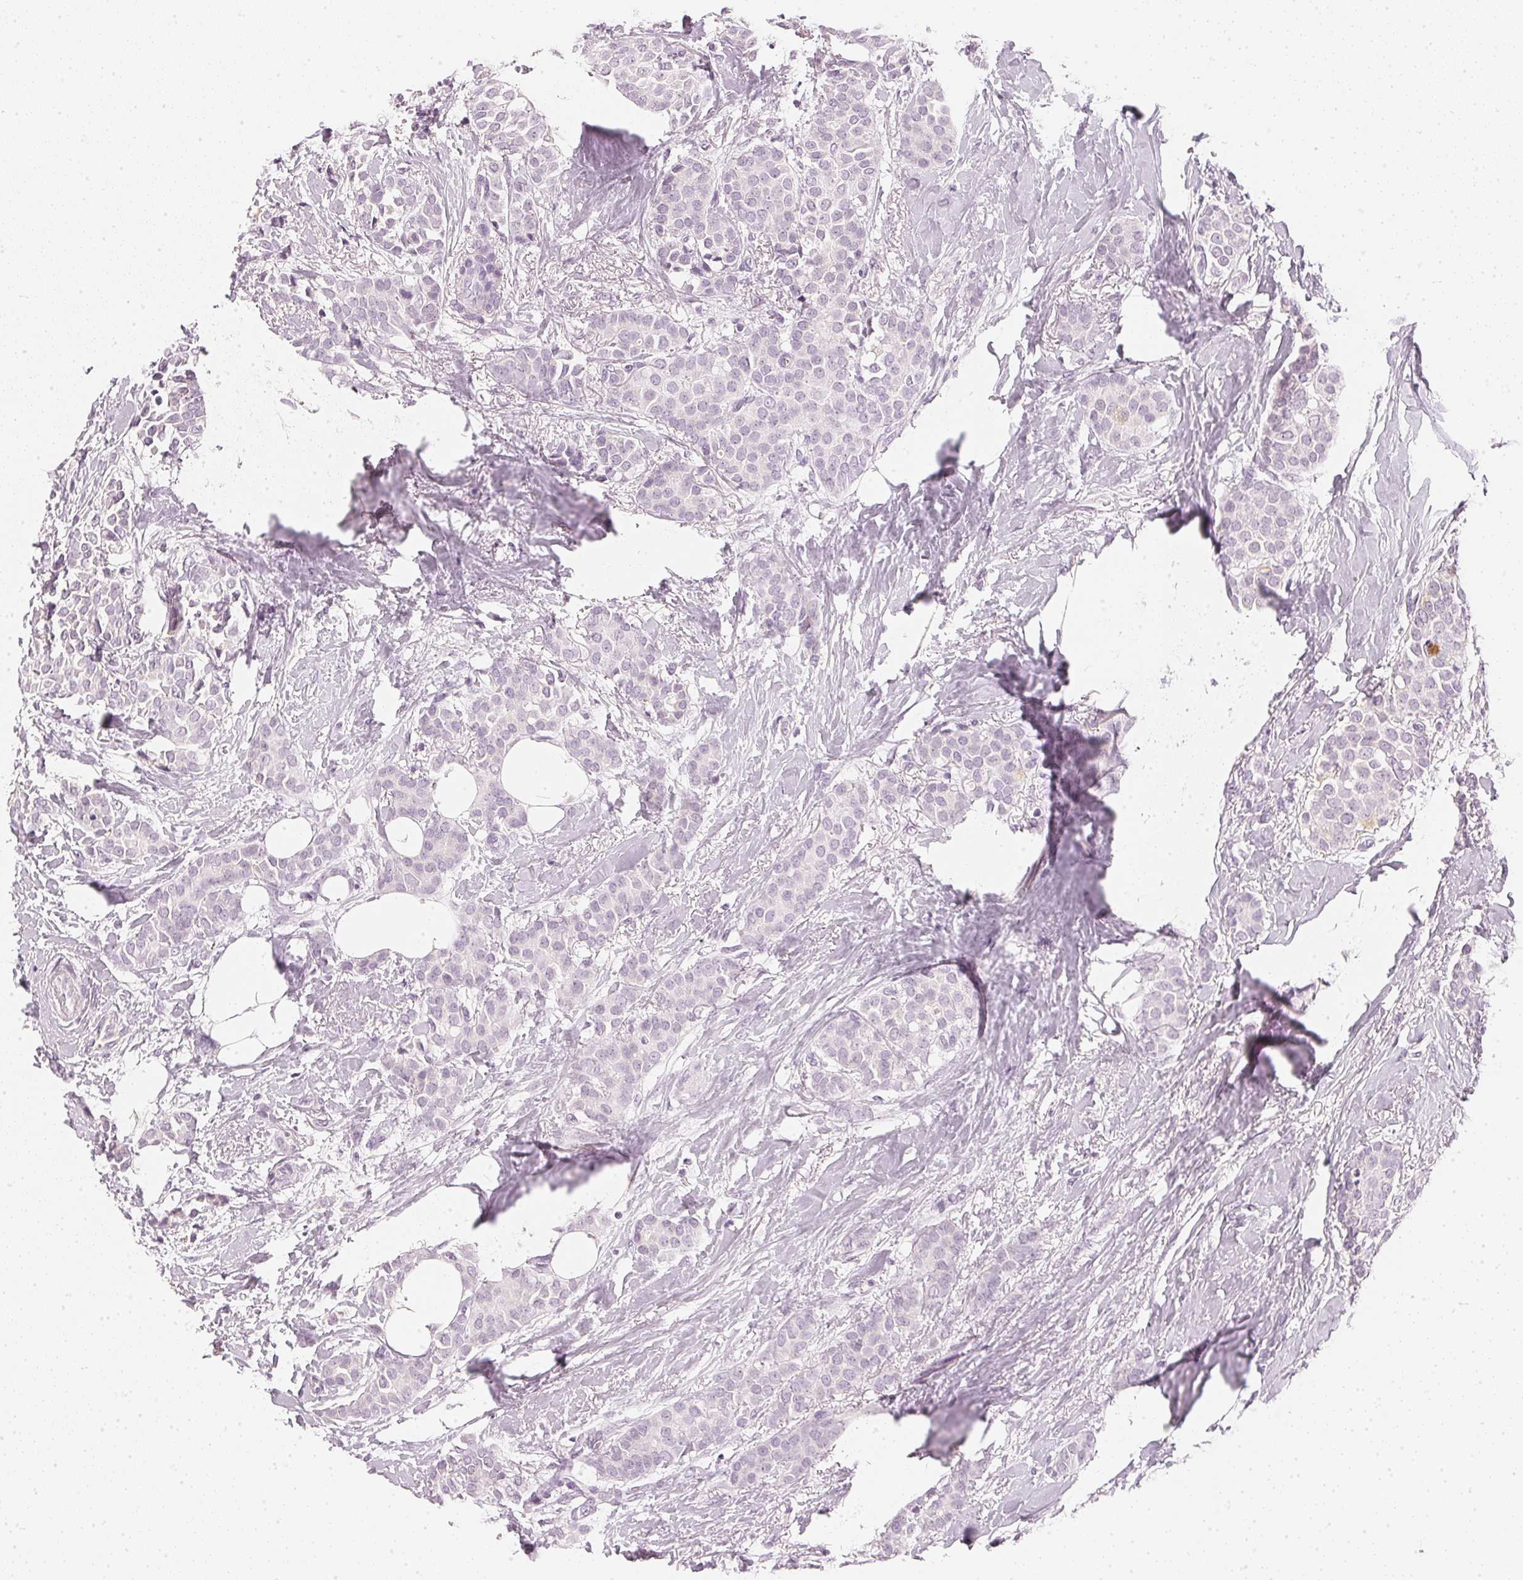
{"staining": {"intensity": "negative", "quantity": "none", "location": "none"}, "tissue": "breast cancer", "cell_type": "Tumor cells", "image_type": "cancer", "snomed": [{"axis": "morphology", "description": "Duct carcinoma"}, {"axis": "topography", "description": "Breast"}], "caption": "Photomicrograph shows no significant protein staining in tumor cells of breast cancer. (DAB immunohistochemistry with hematoxylin counter stain).", "gene": "CHST4", "patient": {"sex": "female", "age": 79}}